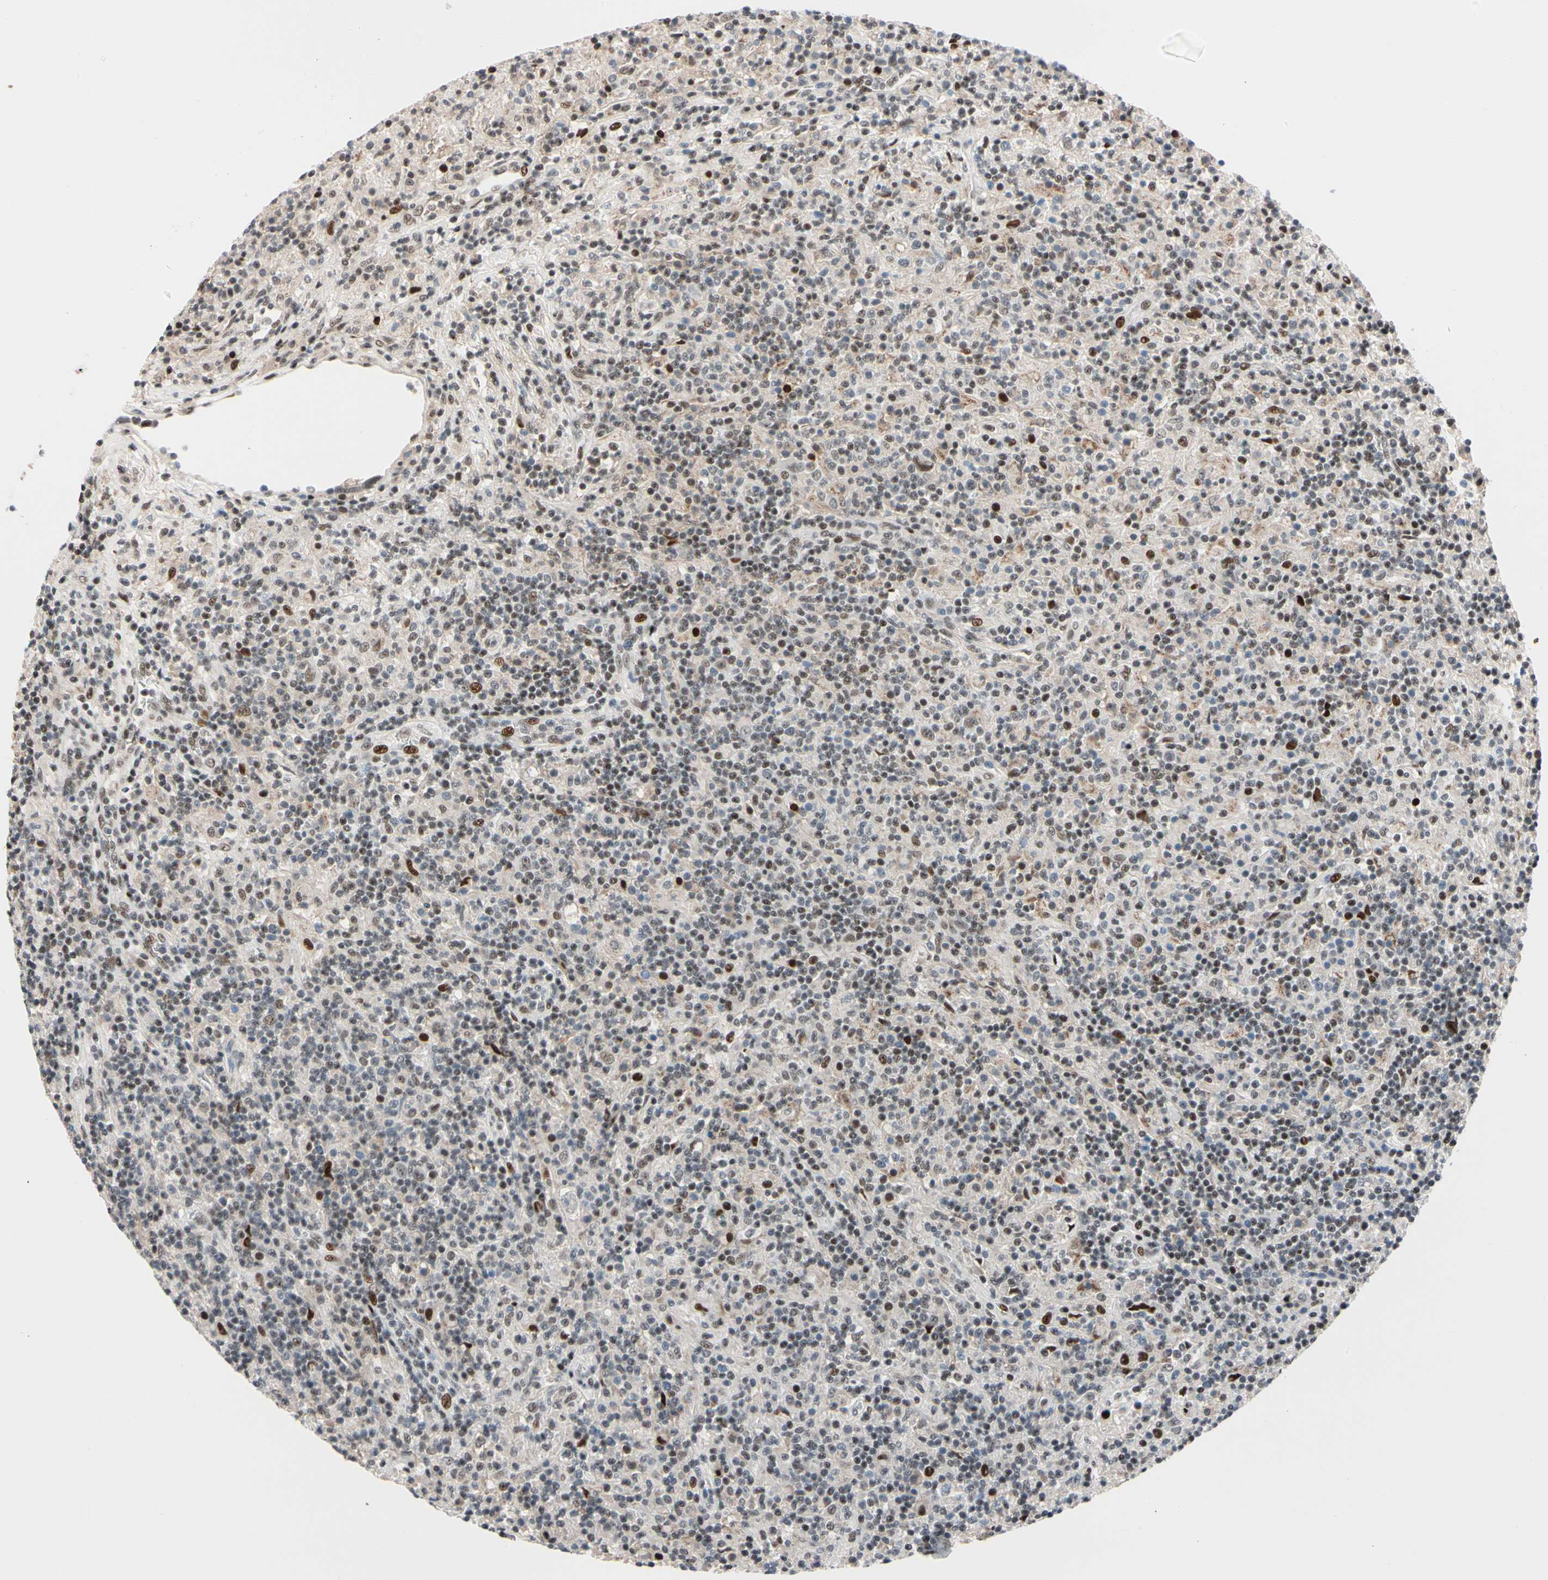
{"staining": {"intensity": "moderate", "quantity": "25%-75%", "location": "nuclear"}, "tissue": "lymphoma", "cell_type": "Tumor cells", "image_type": "cancer", "snomed": [{"axis": "morphology", "description": "Hodgkin's disease, NOS"}, {"axis": "topography", "description": "Lymph node"}], "caption": "Immunohistochemical staining of human lymphoma demonstrates moderate nuclear protein positivity in about 25%-75% of tumor cells.", "gene": "FOXO3", "patient": {"sex": "male", "age": 70}}